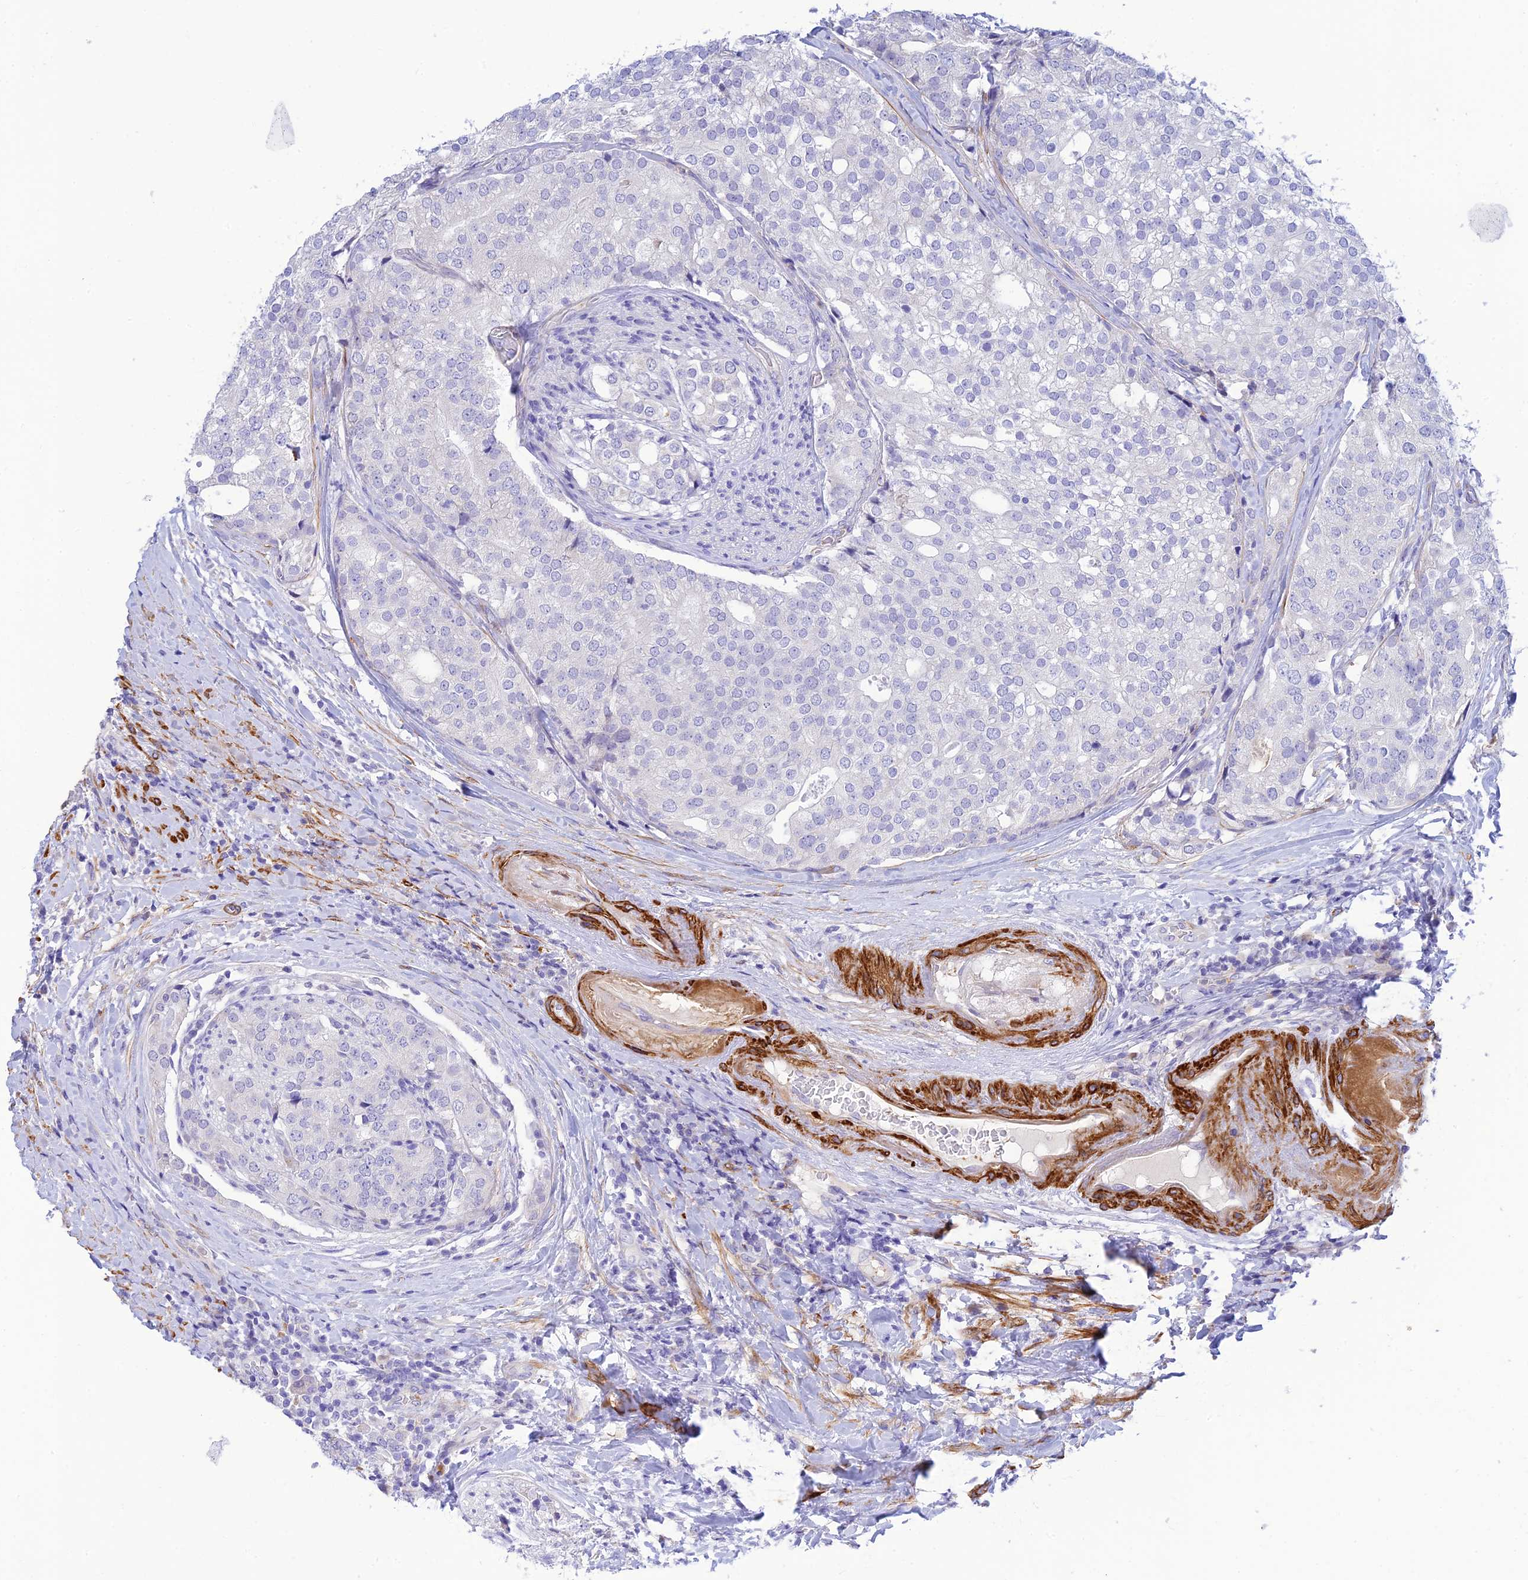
{"staining": {"intensity": "negative", "quantity": "none", "location": "none"}, "tissue": "prostate cancer", "cell_type": "Tumor cells", "image_type": "cancer", "snomed": [{"axis": "morphology", "description": "Adenocarcinoma, High grade"}, {"axis": "topography", "description": "Prostate"}], "caption": "Immunohistochemistry (IHC) histopathology image of neoplastic tissue: prostate cancer stained with DAB (3,3'-diaminobenzidine) exhibits no significant protein positivity in tumor cells.", "gene": "ZDHHC16", "patient": {"sex": "male", "age": 49}}